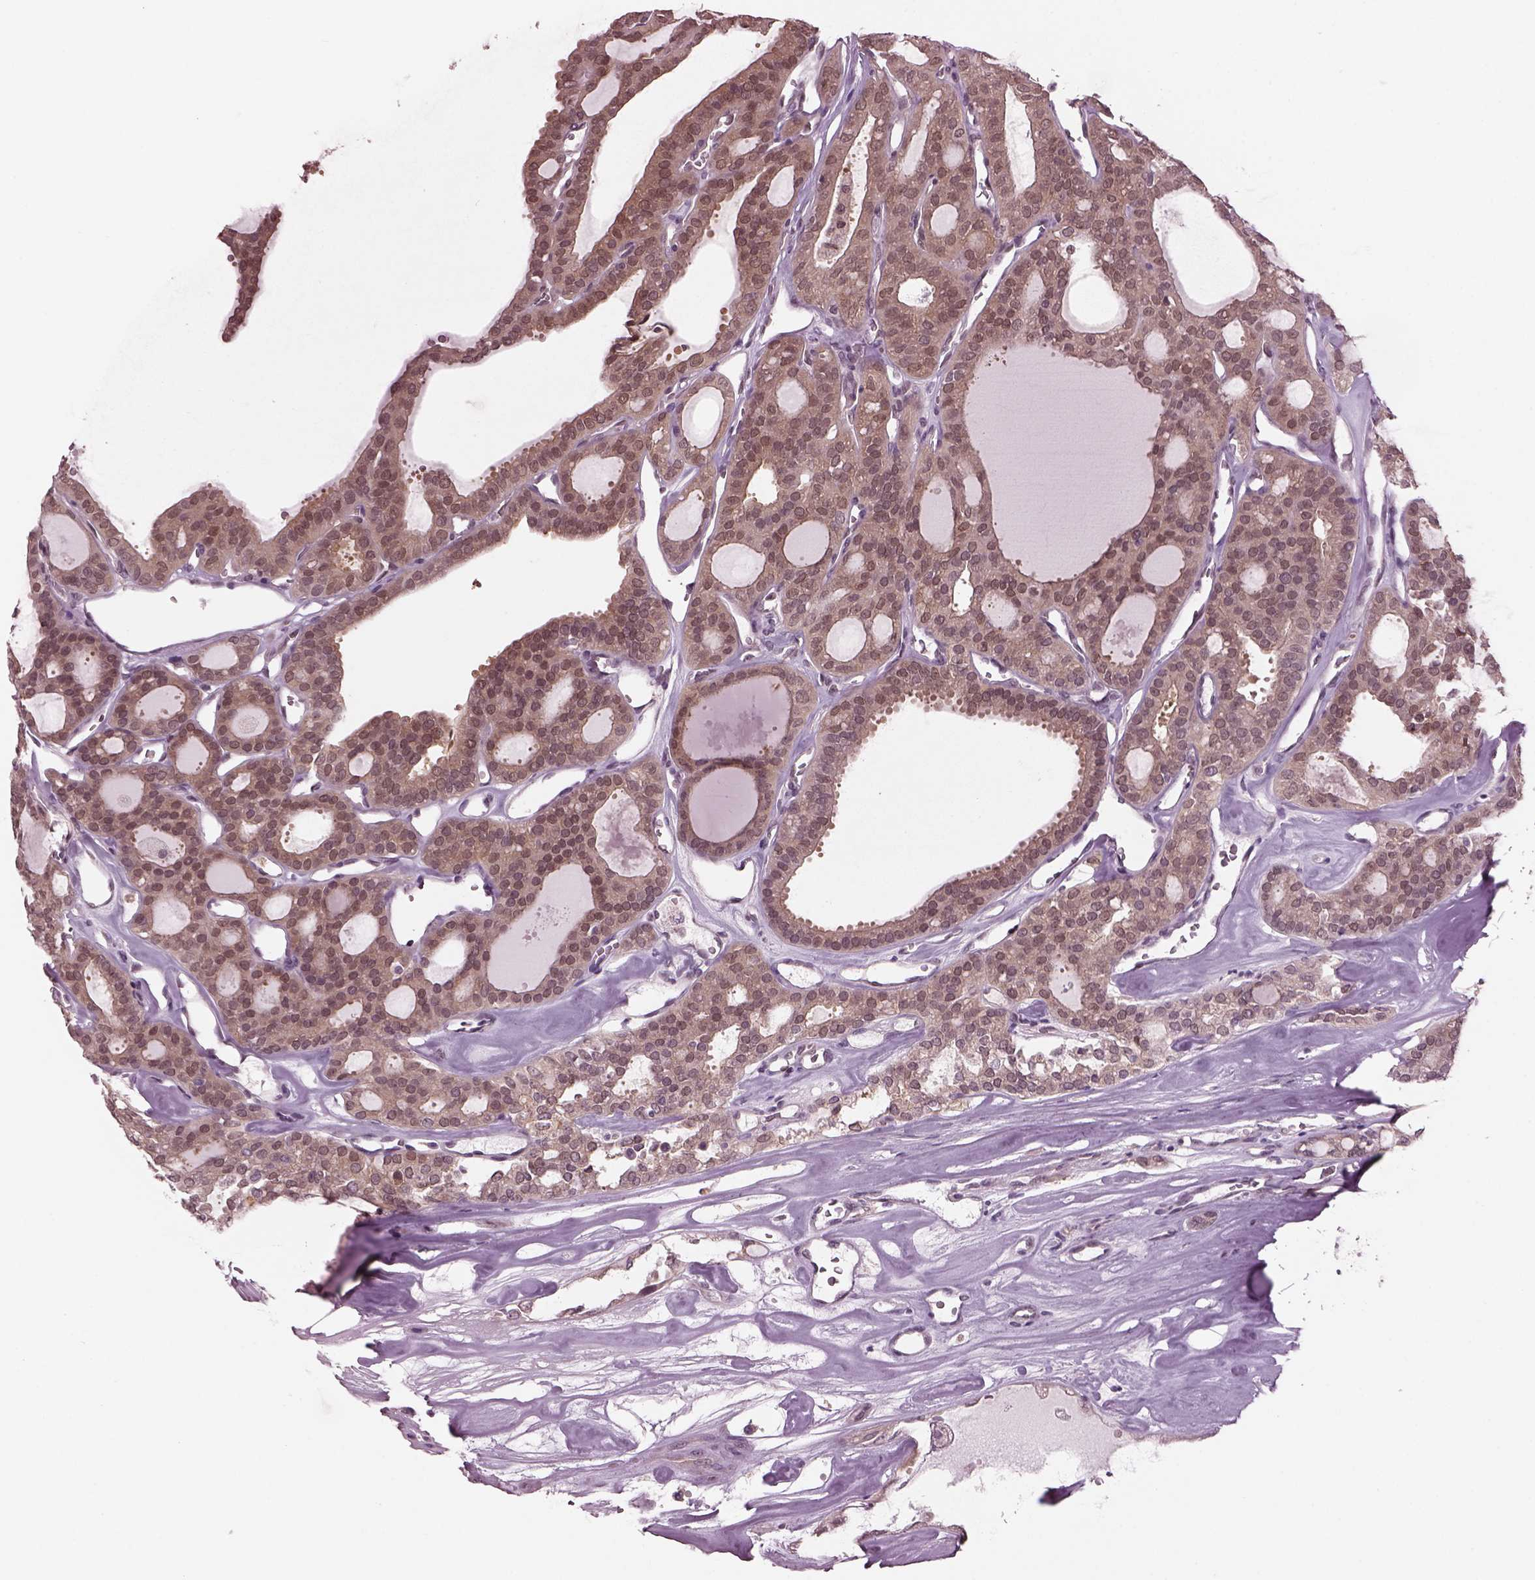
{"staining": {"intensity": "weak", "quantity": "25%-75%", "location": "cytoplasmic/membranous"}, "tissue": "thyroid cancer", "cell_type": "Tumor cells", "image_type": "cancer", "snomed": [{"axis": "morphology", "description": "Follicular adenoma carcinoma, NOS"}, {"axis": "topography", "description": "Thyroid gland"}], "caption": "Human thyroid follicular adenoma carcinoma stained with a protein marker demonstrates weak staining in tumor cells.", "gene": "SRI", "patient": {"sex": "male", "age": 75}}